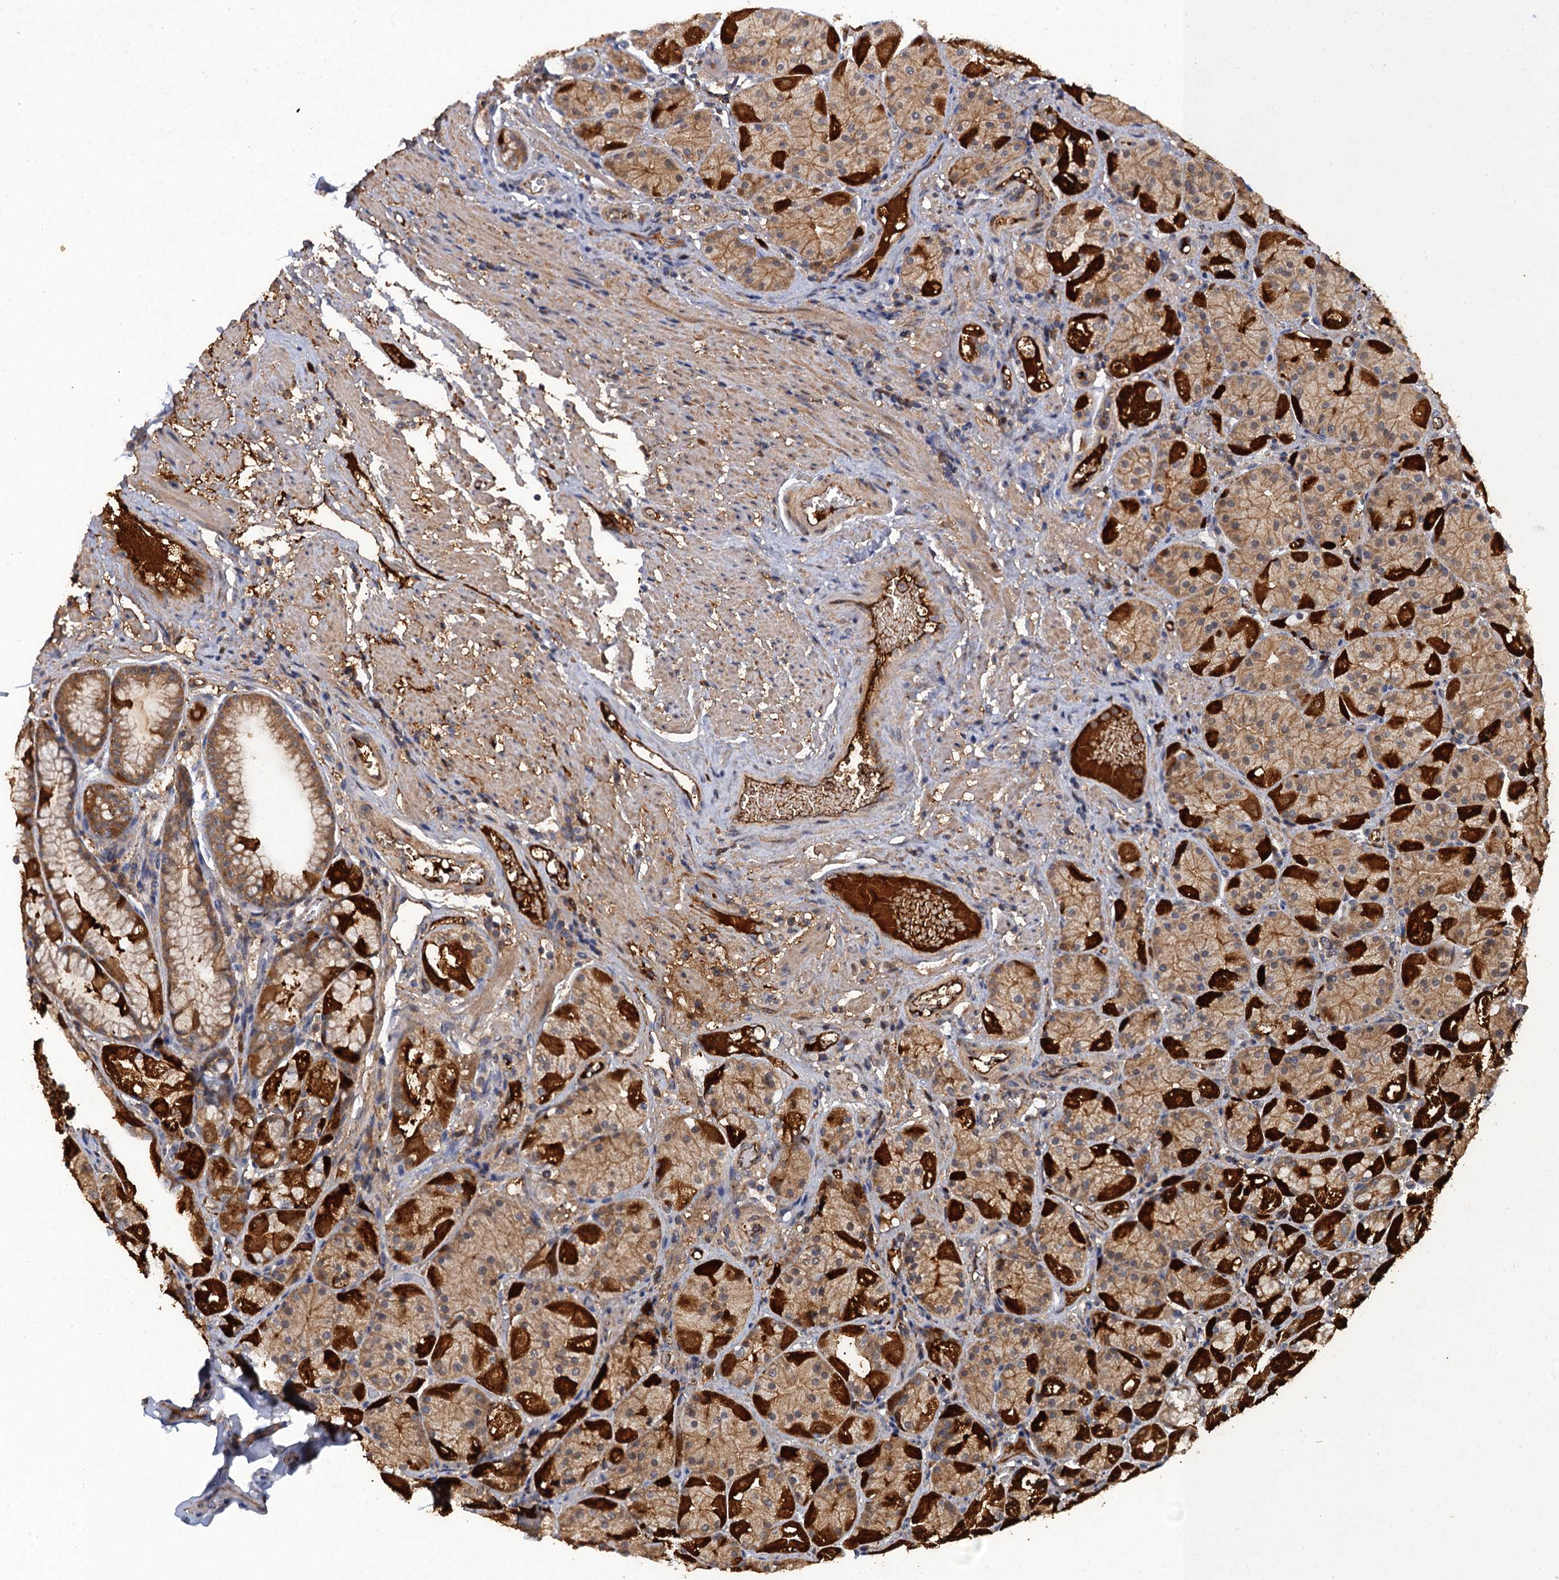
{"staining": {"intensity": "strong", "quantity": "25%-75%", "location": "cytoplasmic/membranous"}, "tissue": "stomach", "cell_type": "Glandular cells", "image_type": "normal", "snomed": [{"axis": "morphology", "description": "Normal tissue, NOS"}, {"axis": "topography", "description": "Stomach, upper"}], "caption": "This is a histology image of immunohistochemistry (IHC) staining of benign stomach, which shows strong expression in the cytoplasmic/membranous of glandular cells.", "gene": "HAPLN3", "patient": {"sex": "male", "age": 72}}